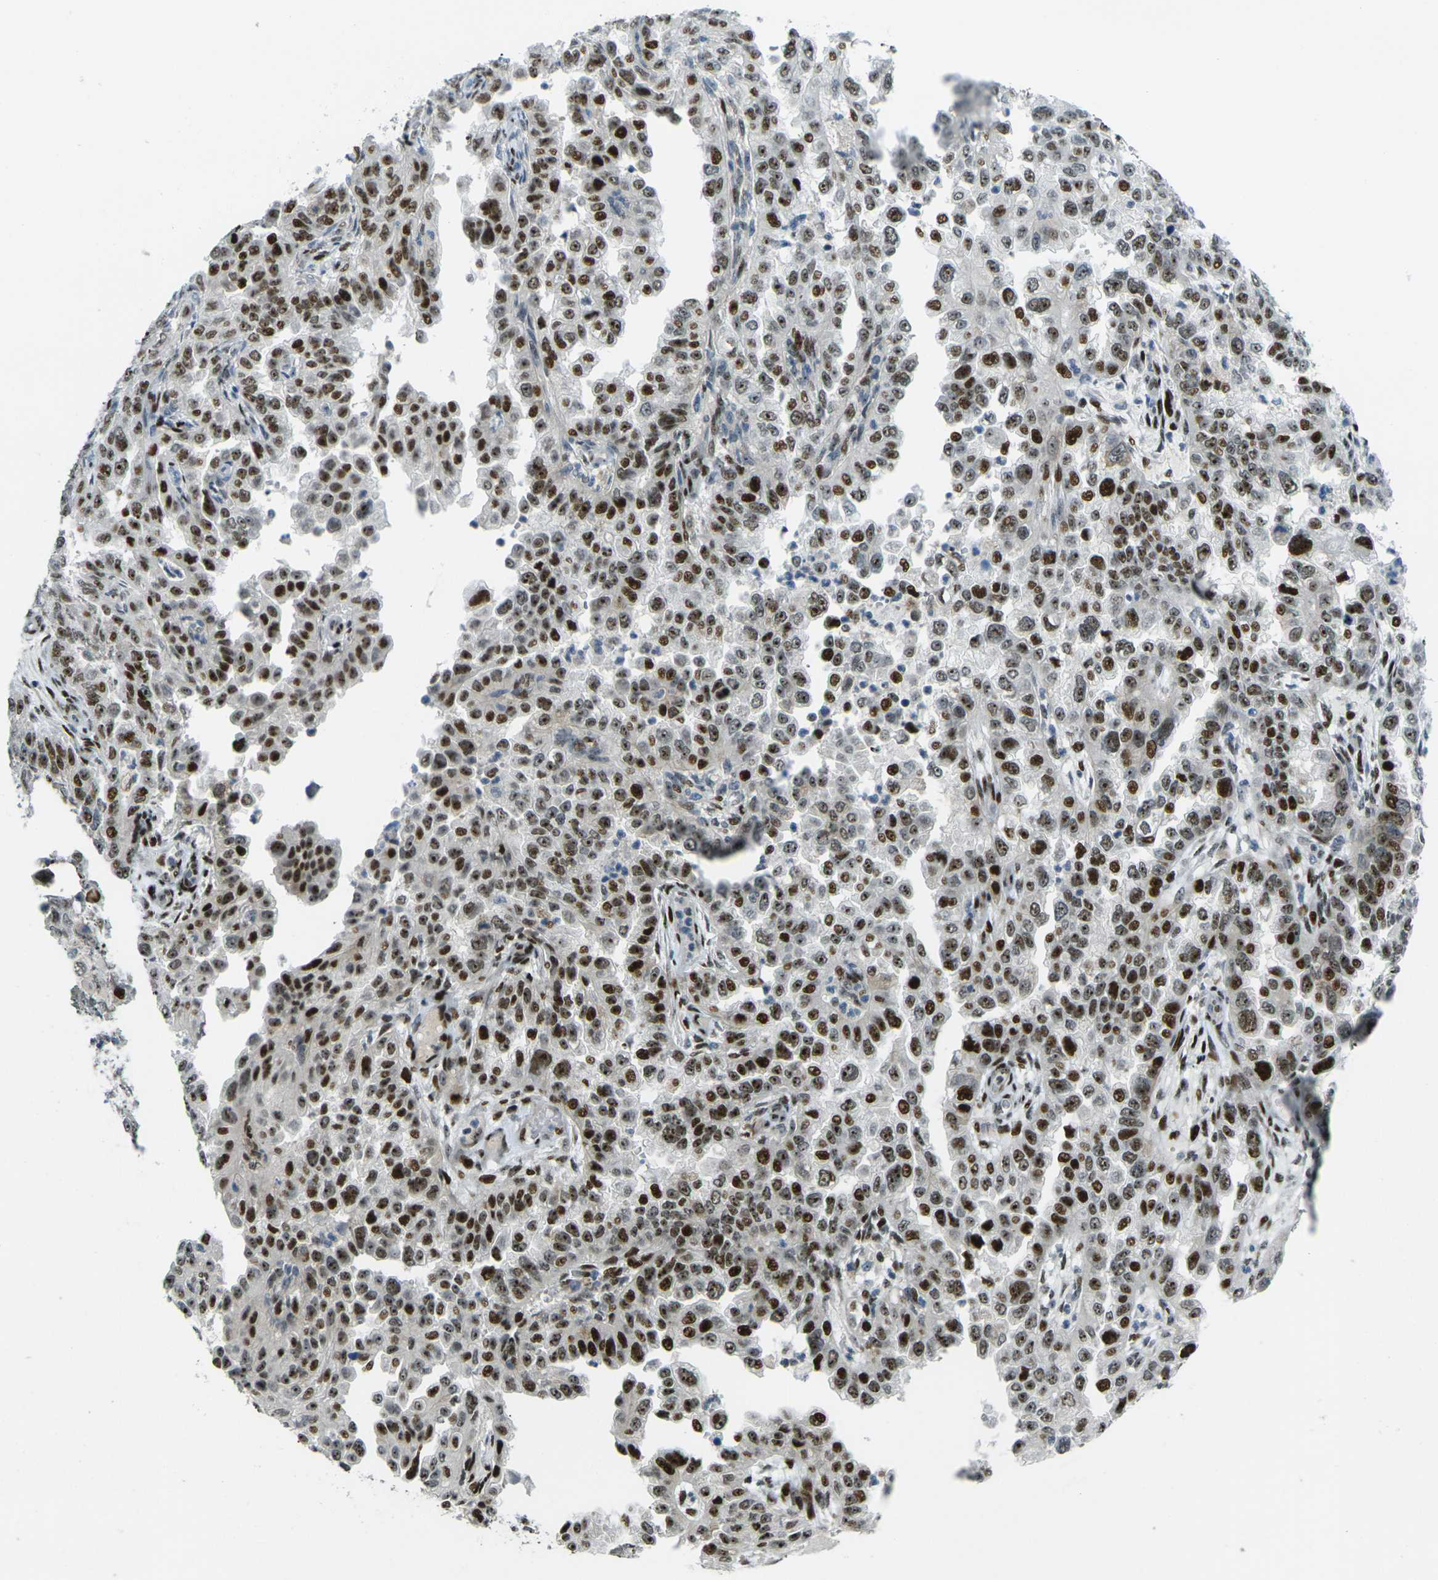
{"staining": {"intensity": "strong", "quantity": ">75%", "location": "nuclear"}, "tissue": "endometrial cancer", "cell_type": "Tumor cells", "image_type": "cancer", "snomed": [{"axis": "morphology", "description": "Adenocarcinoma, NOS"}, {"axis": "topography", "description": "Endometrium"}], "caption": "About >75% of tumor cells in human endometrial cancer (adenocarcinoma) demonstrate strong nuclear protein expression as visualized by brown immunohistochemical staining.", "gene": "UBE2C", "patient": {"sex": "female", "age": 85}}